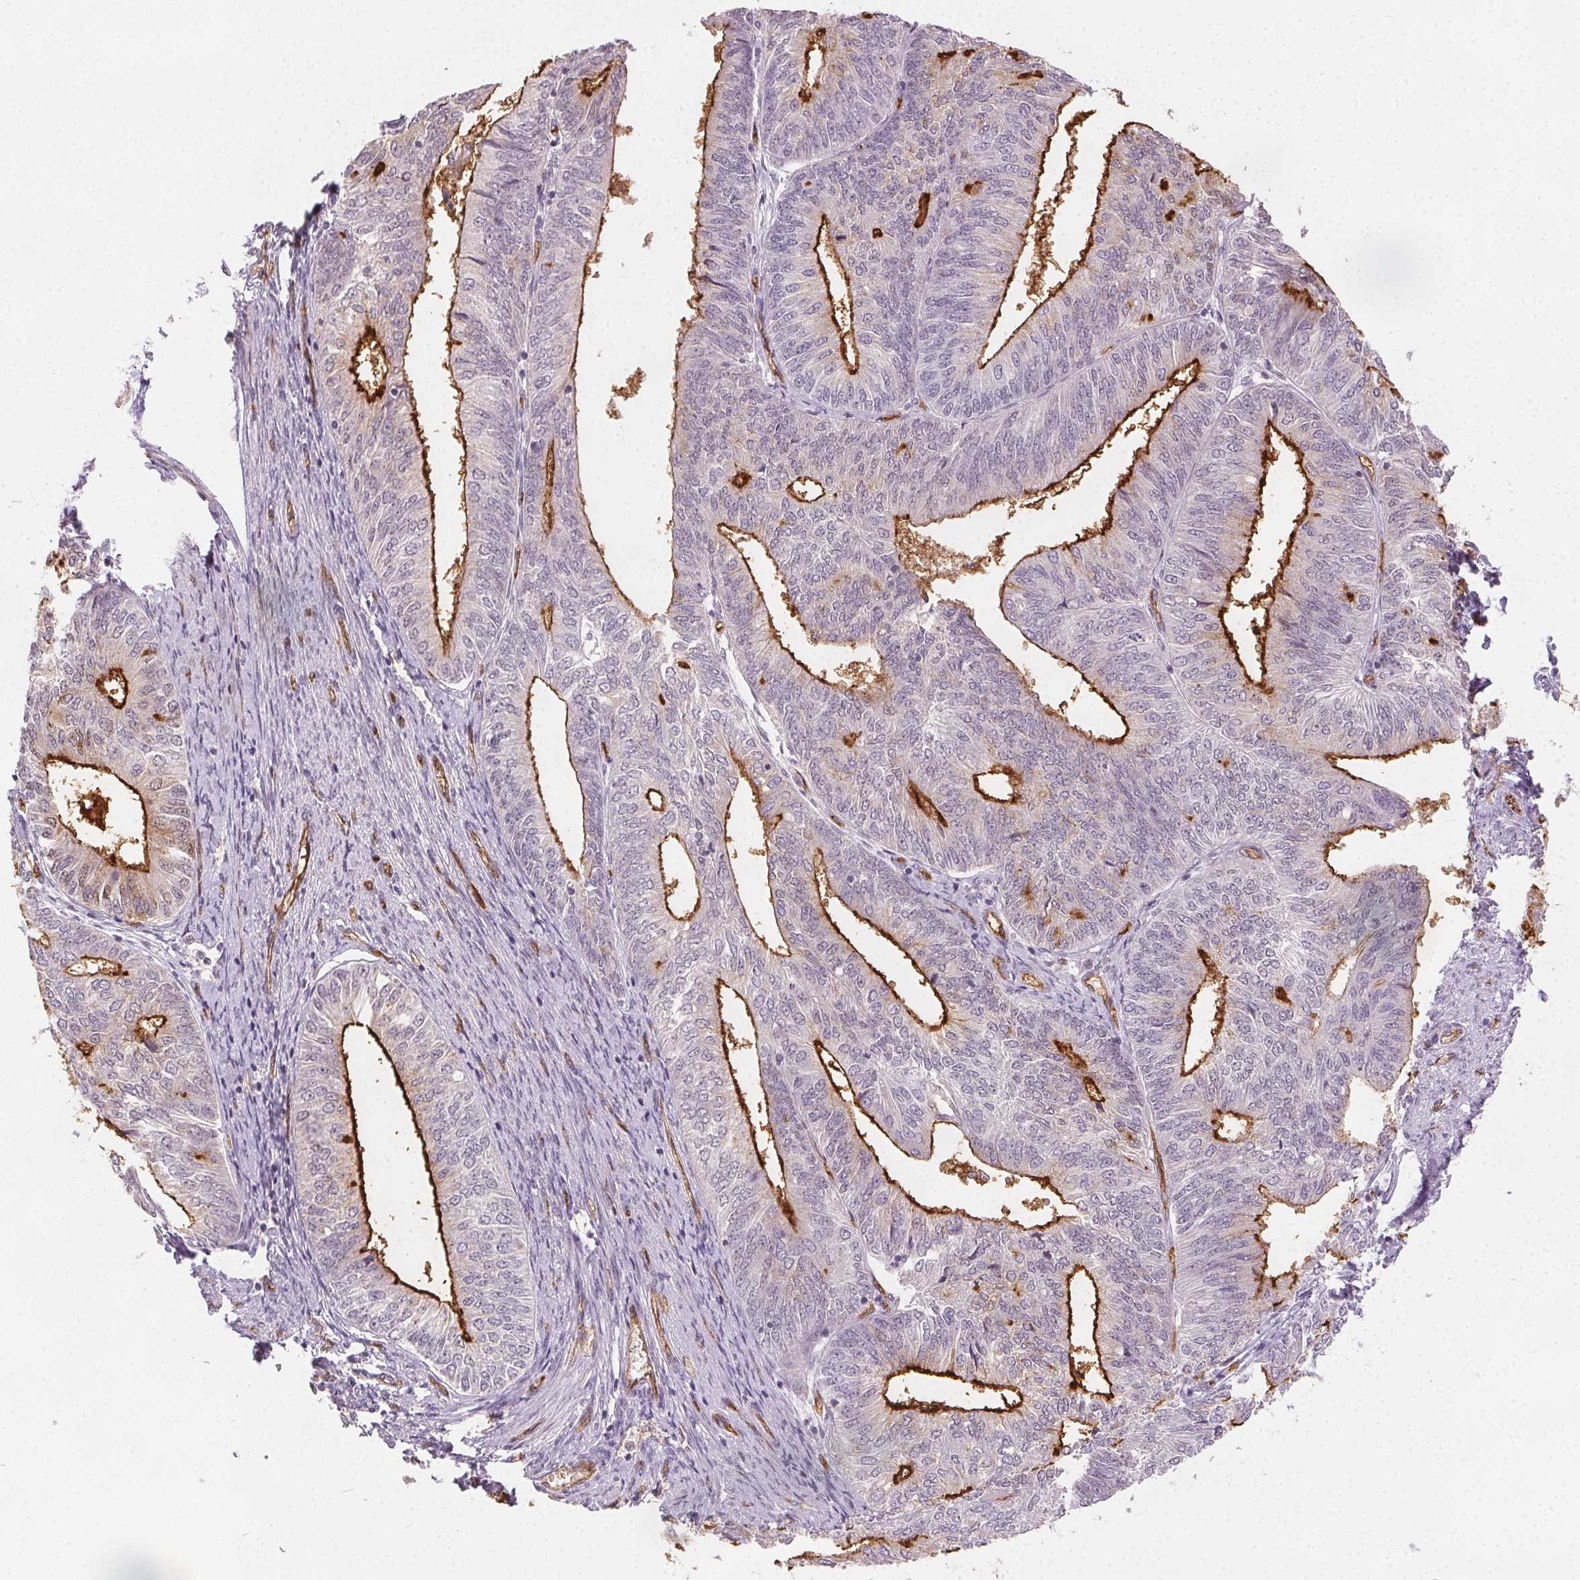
{"staining": {"intensity": "strong", "quantity": "25%-75%", "location": "cytoplasmic/membranous"}, "tissue": "endometrial cancer", "cell_type": "Tumor cells", "image_type": "cancer", "snomed": [{"axis": "morphology", "description": "Adenocarcinoma, NOS"}, {"axis": "topography", "description": "Endometrium"}], "caption": "Endometrial cancer stained with DAB immunohistochemistry (IHC) displays high levels of strong cytoplasmic/membranous positivity in about 25%-75% of tumor cells.", "gene": "PODXL", "patient": {"sex": "female", "age": 58}}